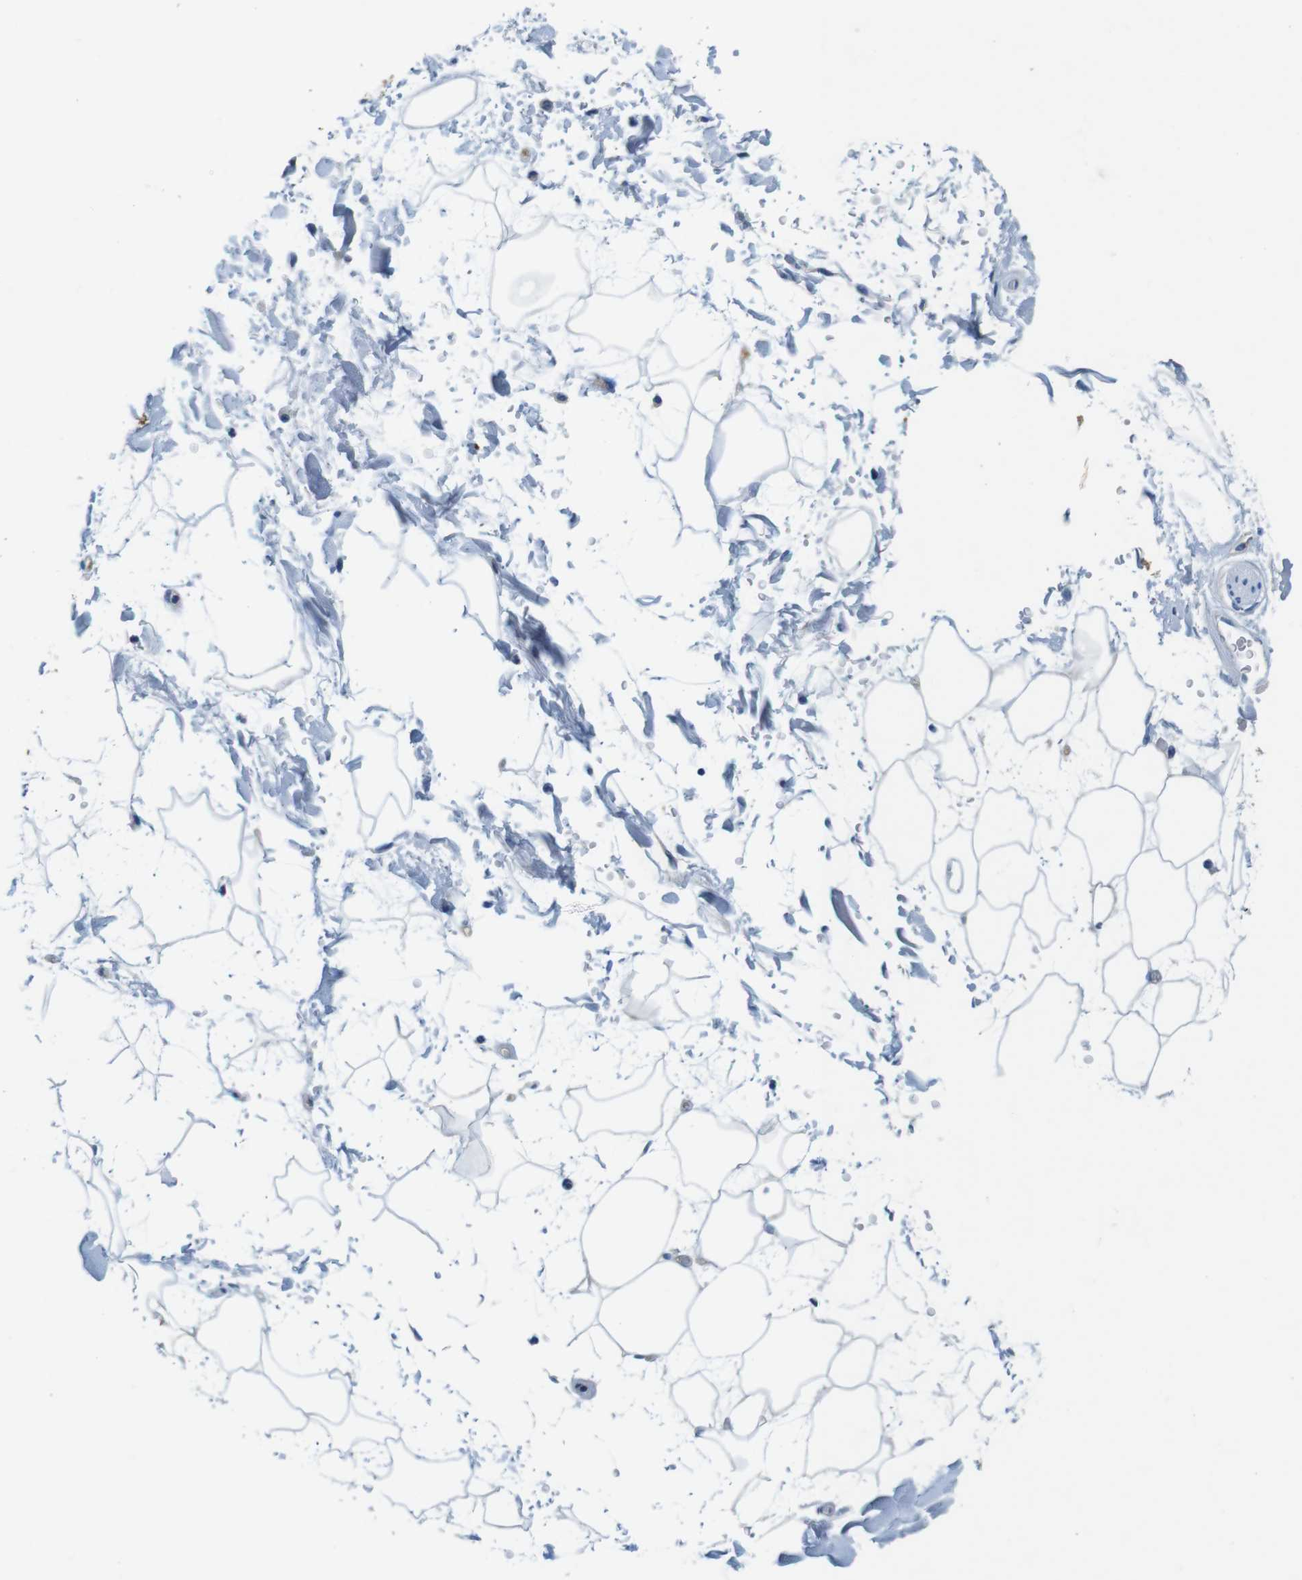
{"staining": {"intensity": "negative", "quantity": "none", "location": "none"}, "tissue": "adipose tissue", "cell_type": "Adipocytes", "image_type": "normal", "snomed": [{"axis": "morphology", "description": "Normal tissue, NOS"}, {"axis": "topography", "description": "Soft tissue"}], "caption": "A high-resolution histopathology image shows IHC staining of benign adipose tissue, which exhibits no significant expression in adipocytes. (Brightfield microscopy of DAB immunohistochemistry (IHC) at high magnification).", "gene": "IGHD", "patient": {"sex": "male", "age": 72}}